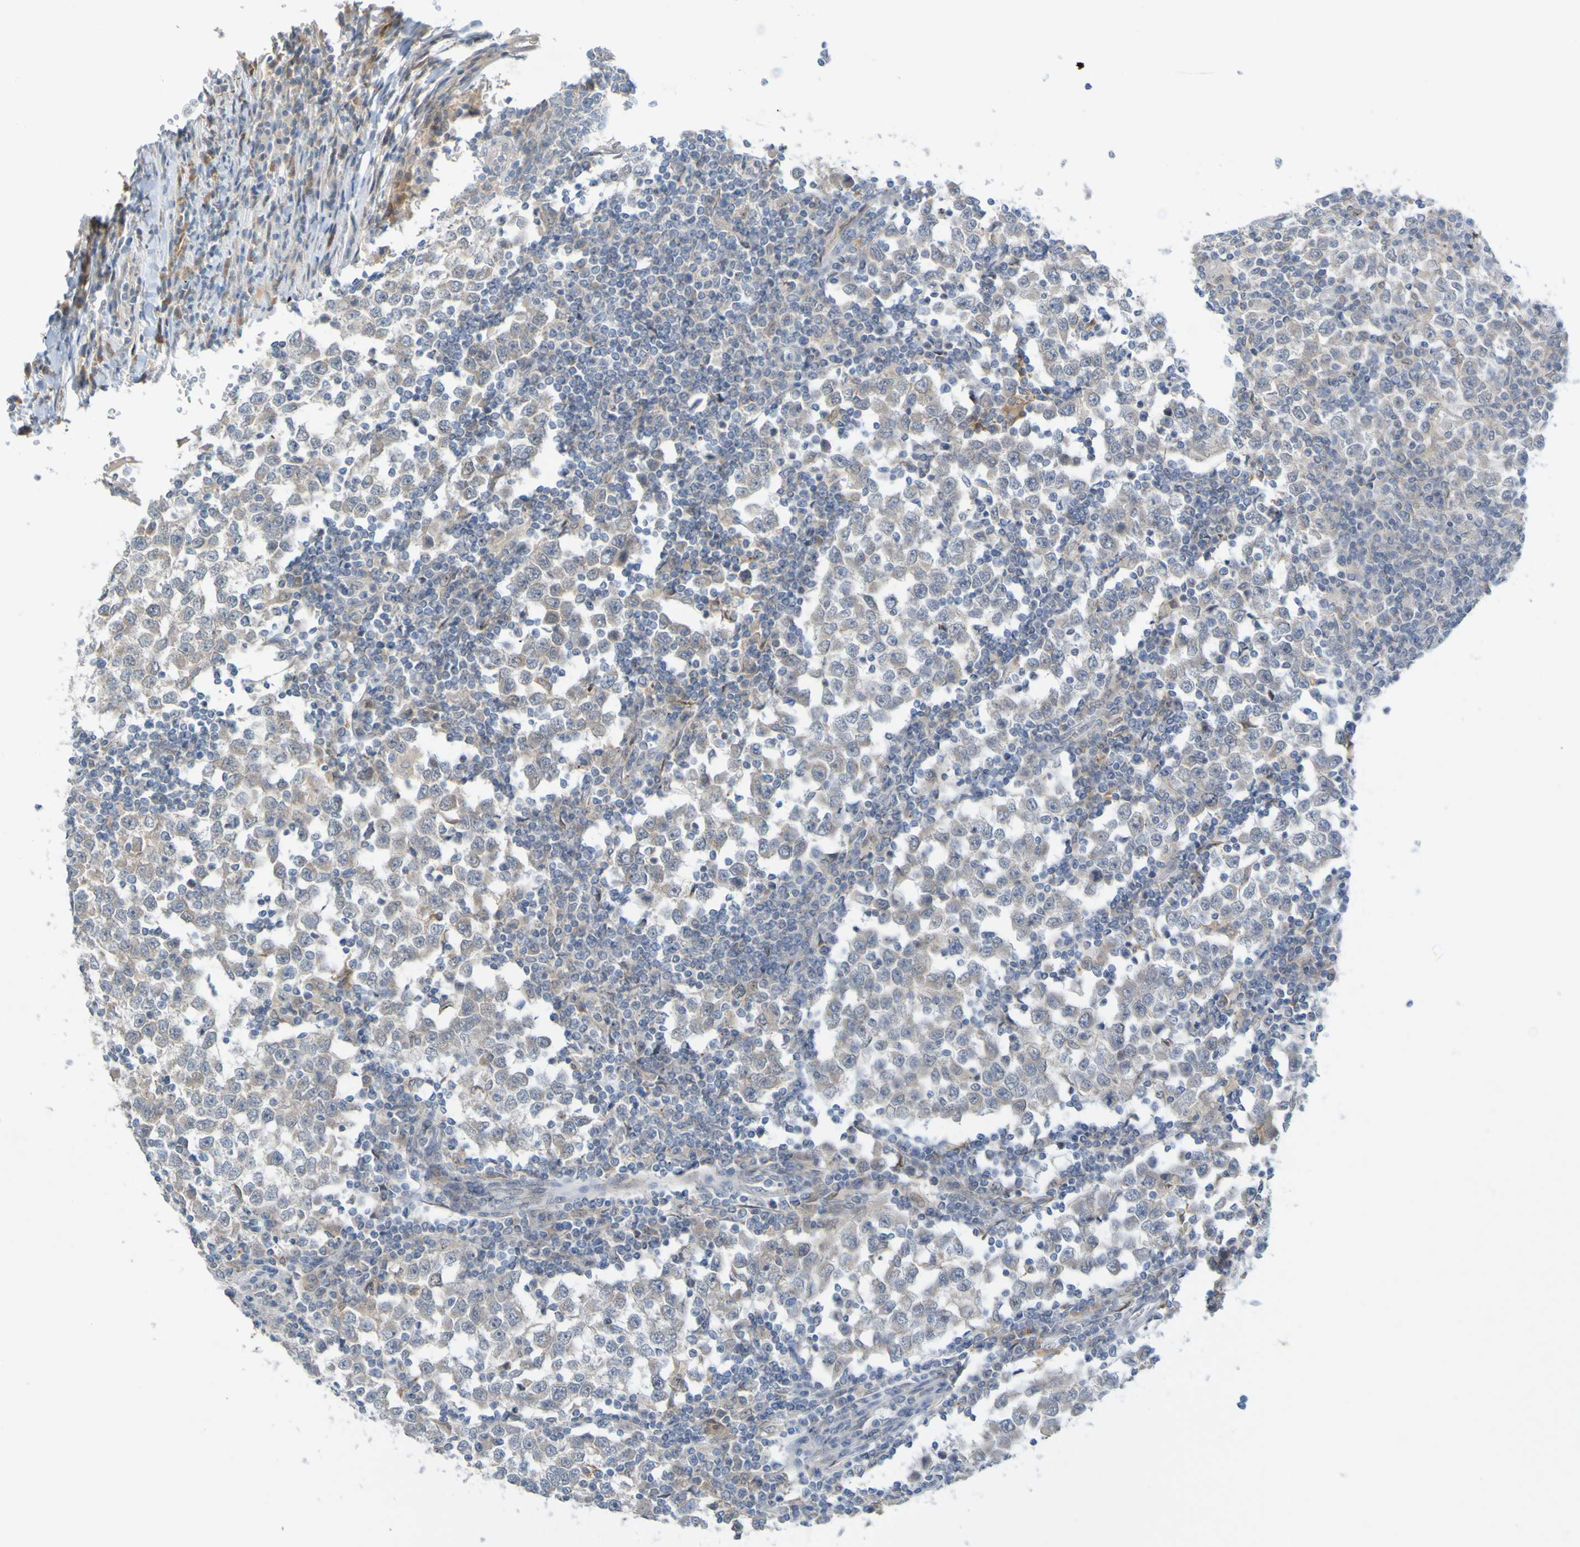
{"staining": {"intensity": "weak", "quantity": "25%-75%", "location": "cytoplasmic/membranous"}, "tissue": "testis cancer", "cell_type": "Tumor cells", "image_type": "cancer", "snomed": [{"axis": "morphology", "description": "Seminoma, NOS"}, {"axis": "topography", "description": "Testis"}], "caption": "Human seminoma (testis) stained with a brown dye demonstrates weak cytoplasmic/membranous positive staining in approximately 25%-75% of tumor cells.", "gene": "LILRB5", "patient": {"sex": "male", "age": 65}}